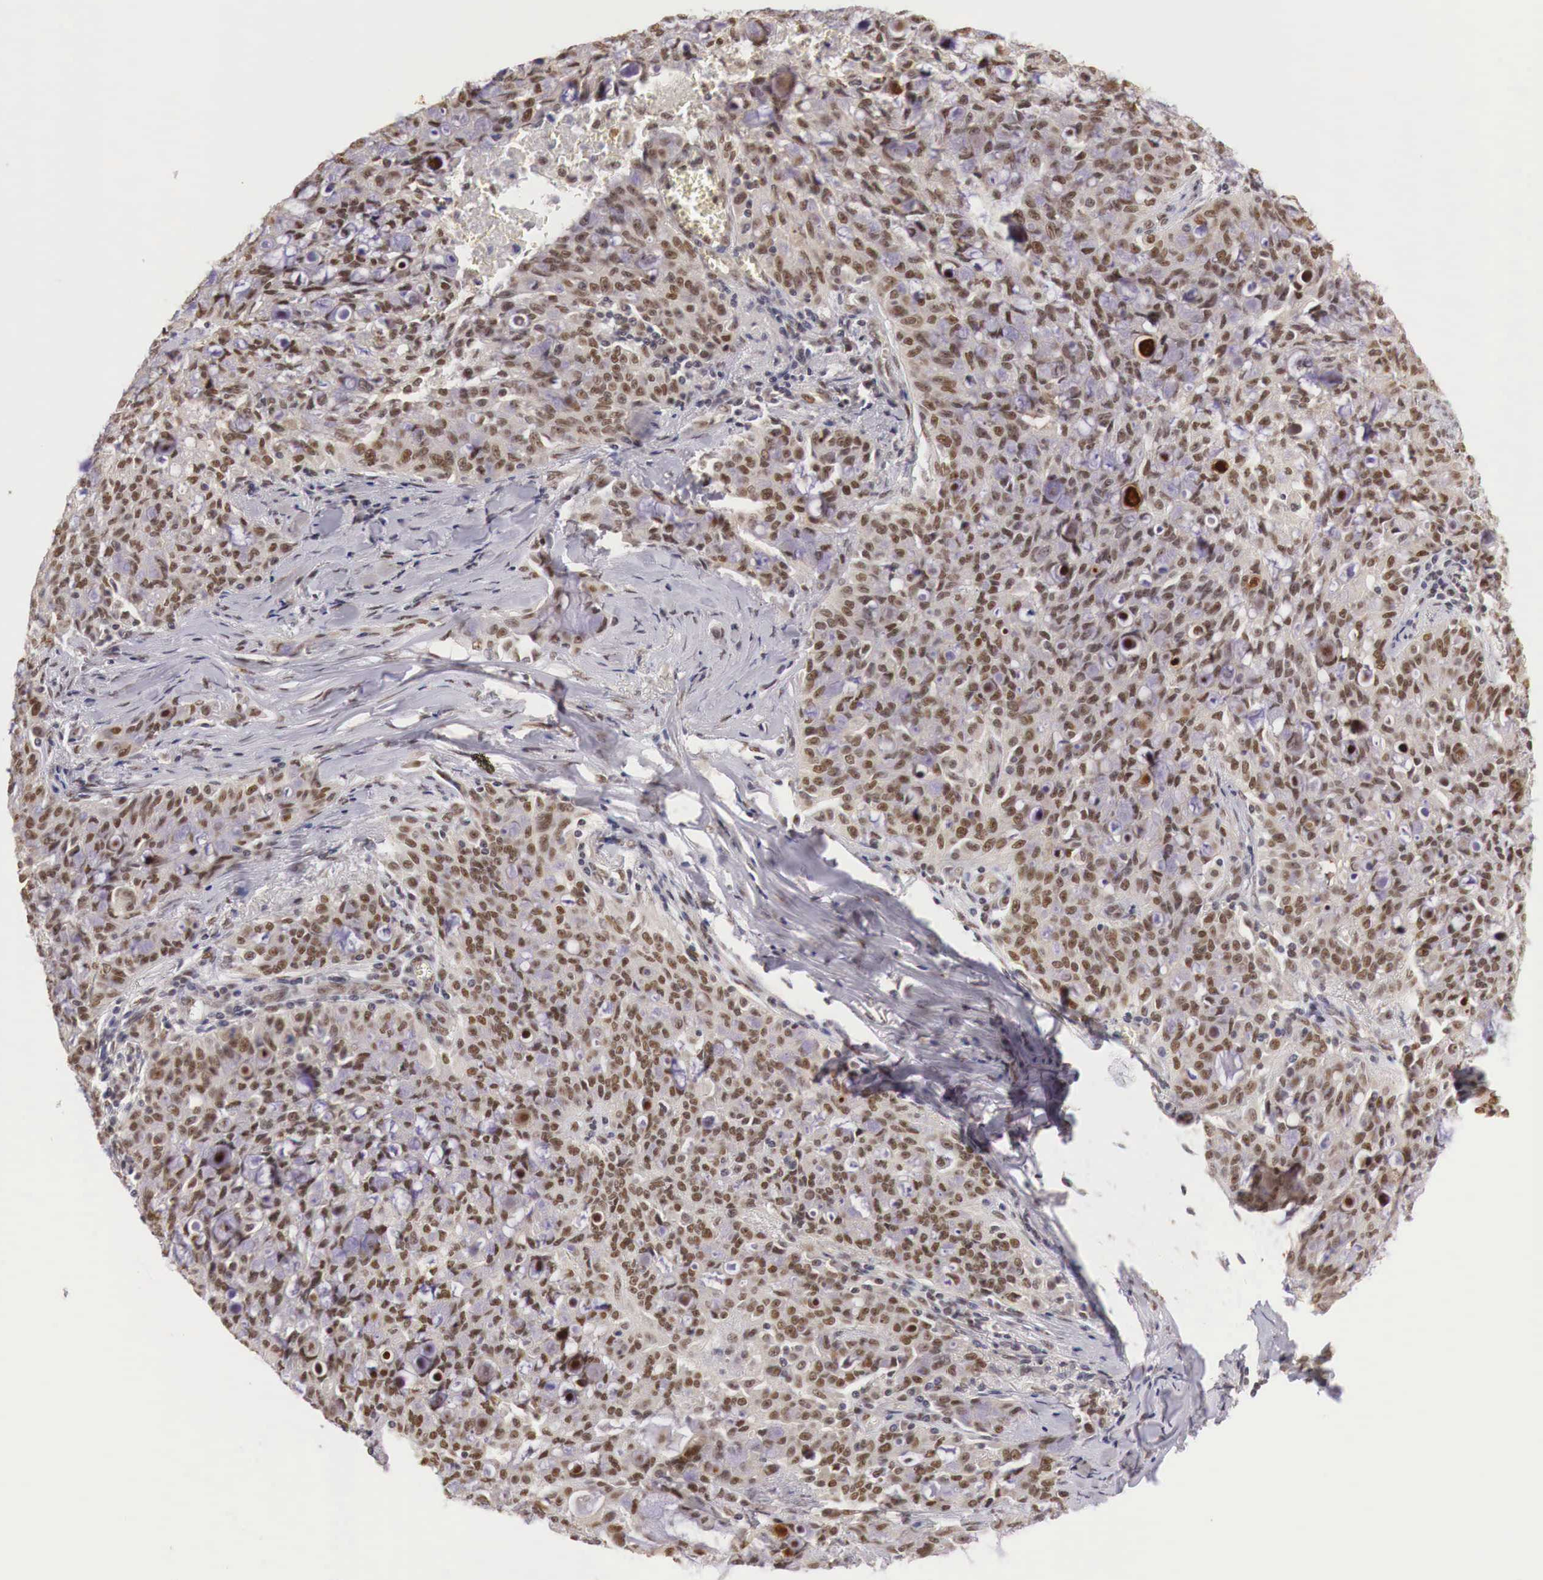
{"staining": {"intensity": "moderate", "quantity": ">75%", "location": "cytoplasmic/membranous,nuclear"}, "tissue": "lung cancer", "cell_type": "Tumor cells", "image_type": "cancer", "snomed": [{"axis": "morphology", "description": "Adenocarcinoma, NOS"}, {"axis": "topography", "description": "Lung"}], "caption": "Protein staining of adenocarcinoma (lung) tissue demonstrates moderate cytoplasmic/membranous and nuclear staining in approximately >75% of tumor cells. Using DAB (3,3'-diaminobenzidine) (brown) and hematoxylin (blue) stains, captured at high magnification using brightfield microscopy.", "gene": "GPKOW", "patient": {"sex": "female", "age": 44}}